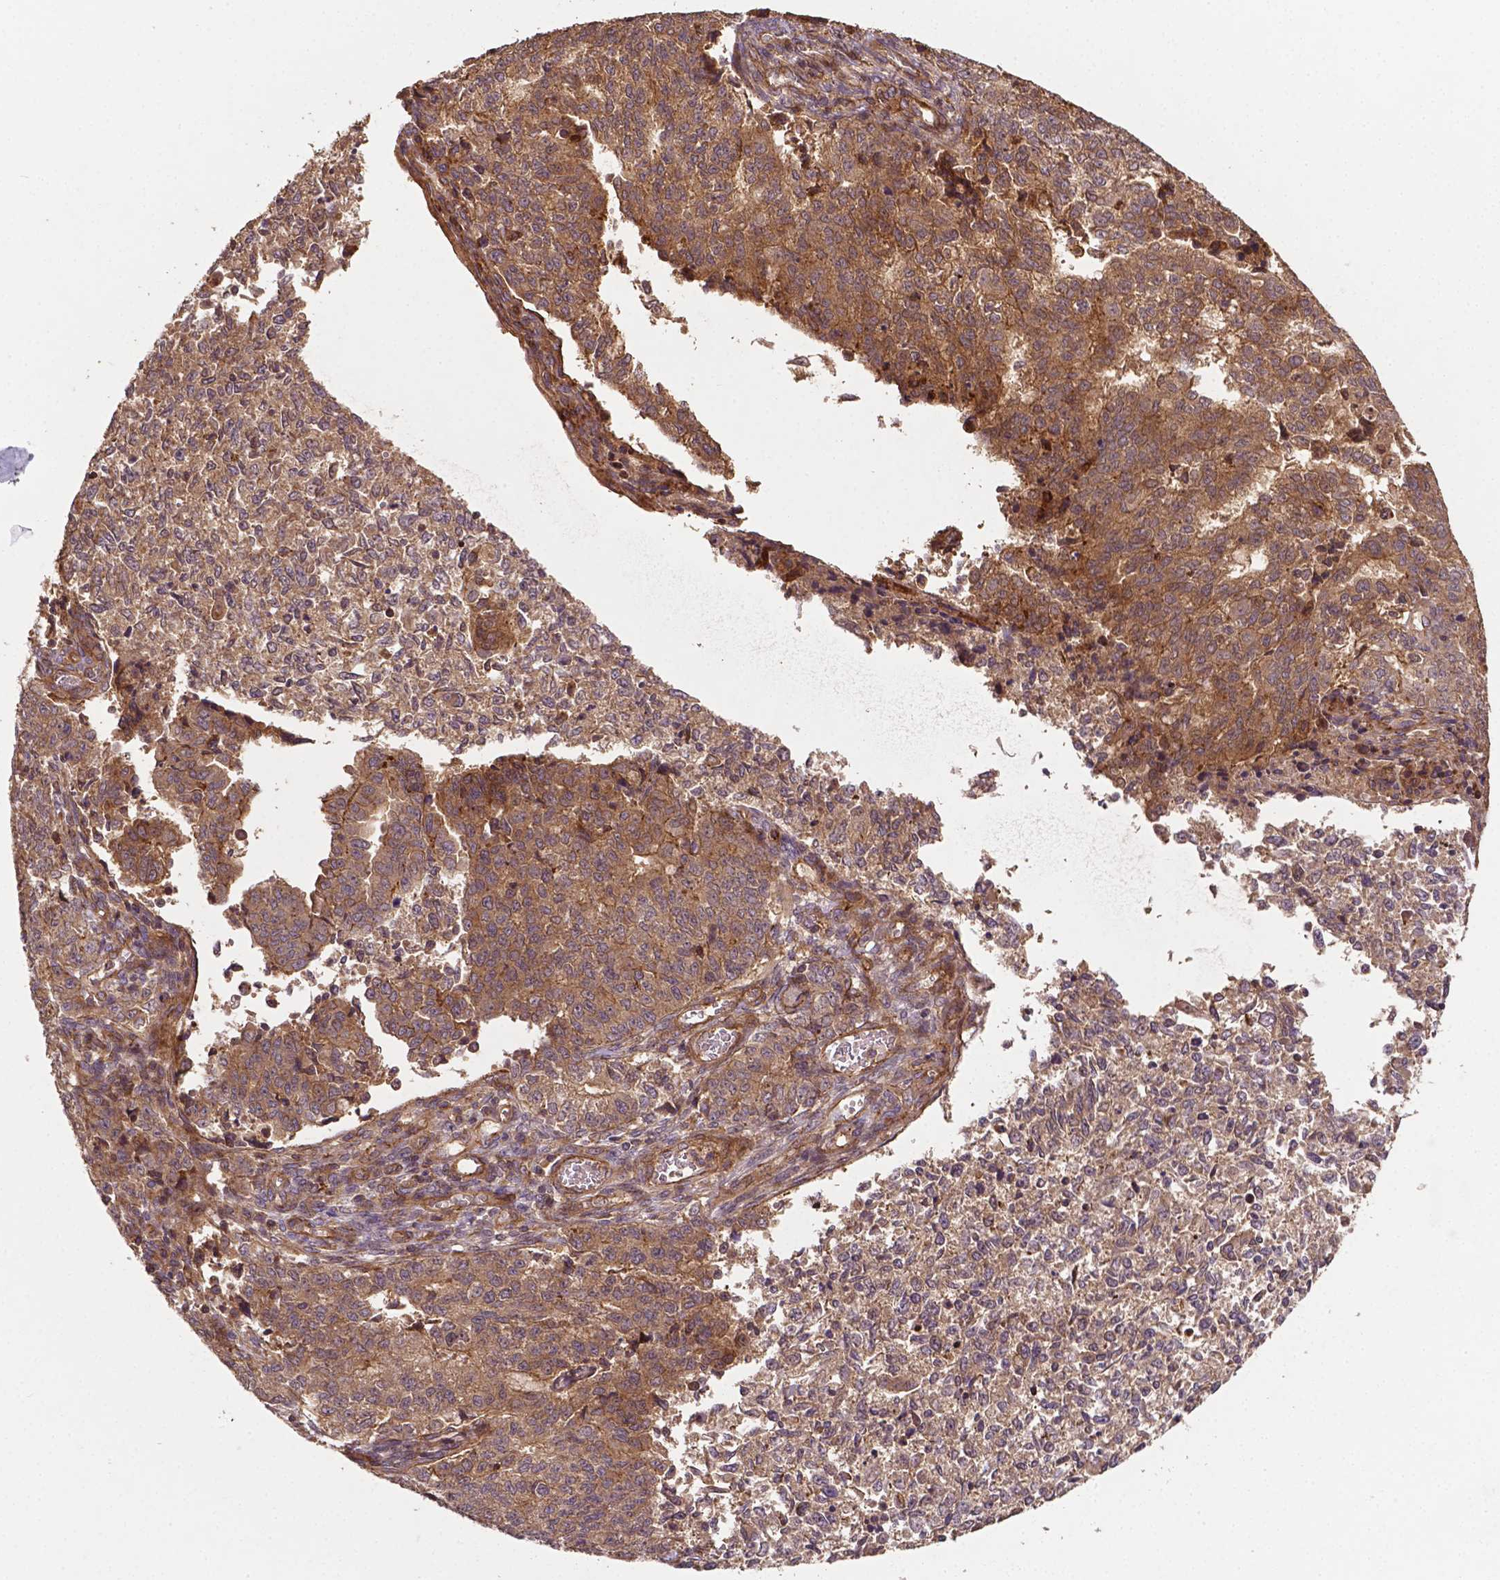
{"staining": {"intensity": "moderate", "quantity": ">75%", "location": "cytoplasmic/membranous"}, "tissue": "endometrial cancer", "cell_type": "Tumor cells", "image_type": "cancer", "snomed": [{"axis": "morphology", "description": "Adenocarcinoma, NOS"}, {"axis": "topography", "description": "Endometrium"}], "caption": "Moderate cytoplasmic/membranous expression for a protein is appreciated in about >75% of tumor cells of endometrial adenocarcinoma using immunohistochemistry.", "gene": "ZMYND19", "patient": {"sex": "female", "age": 50}}